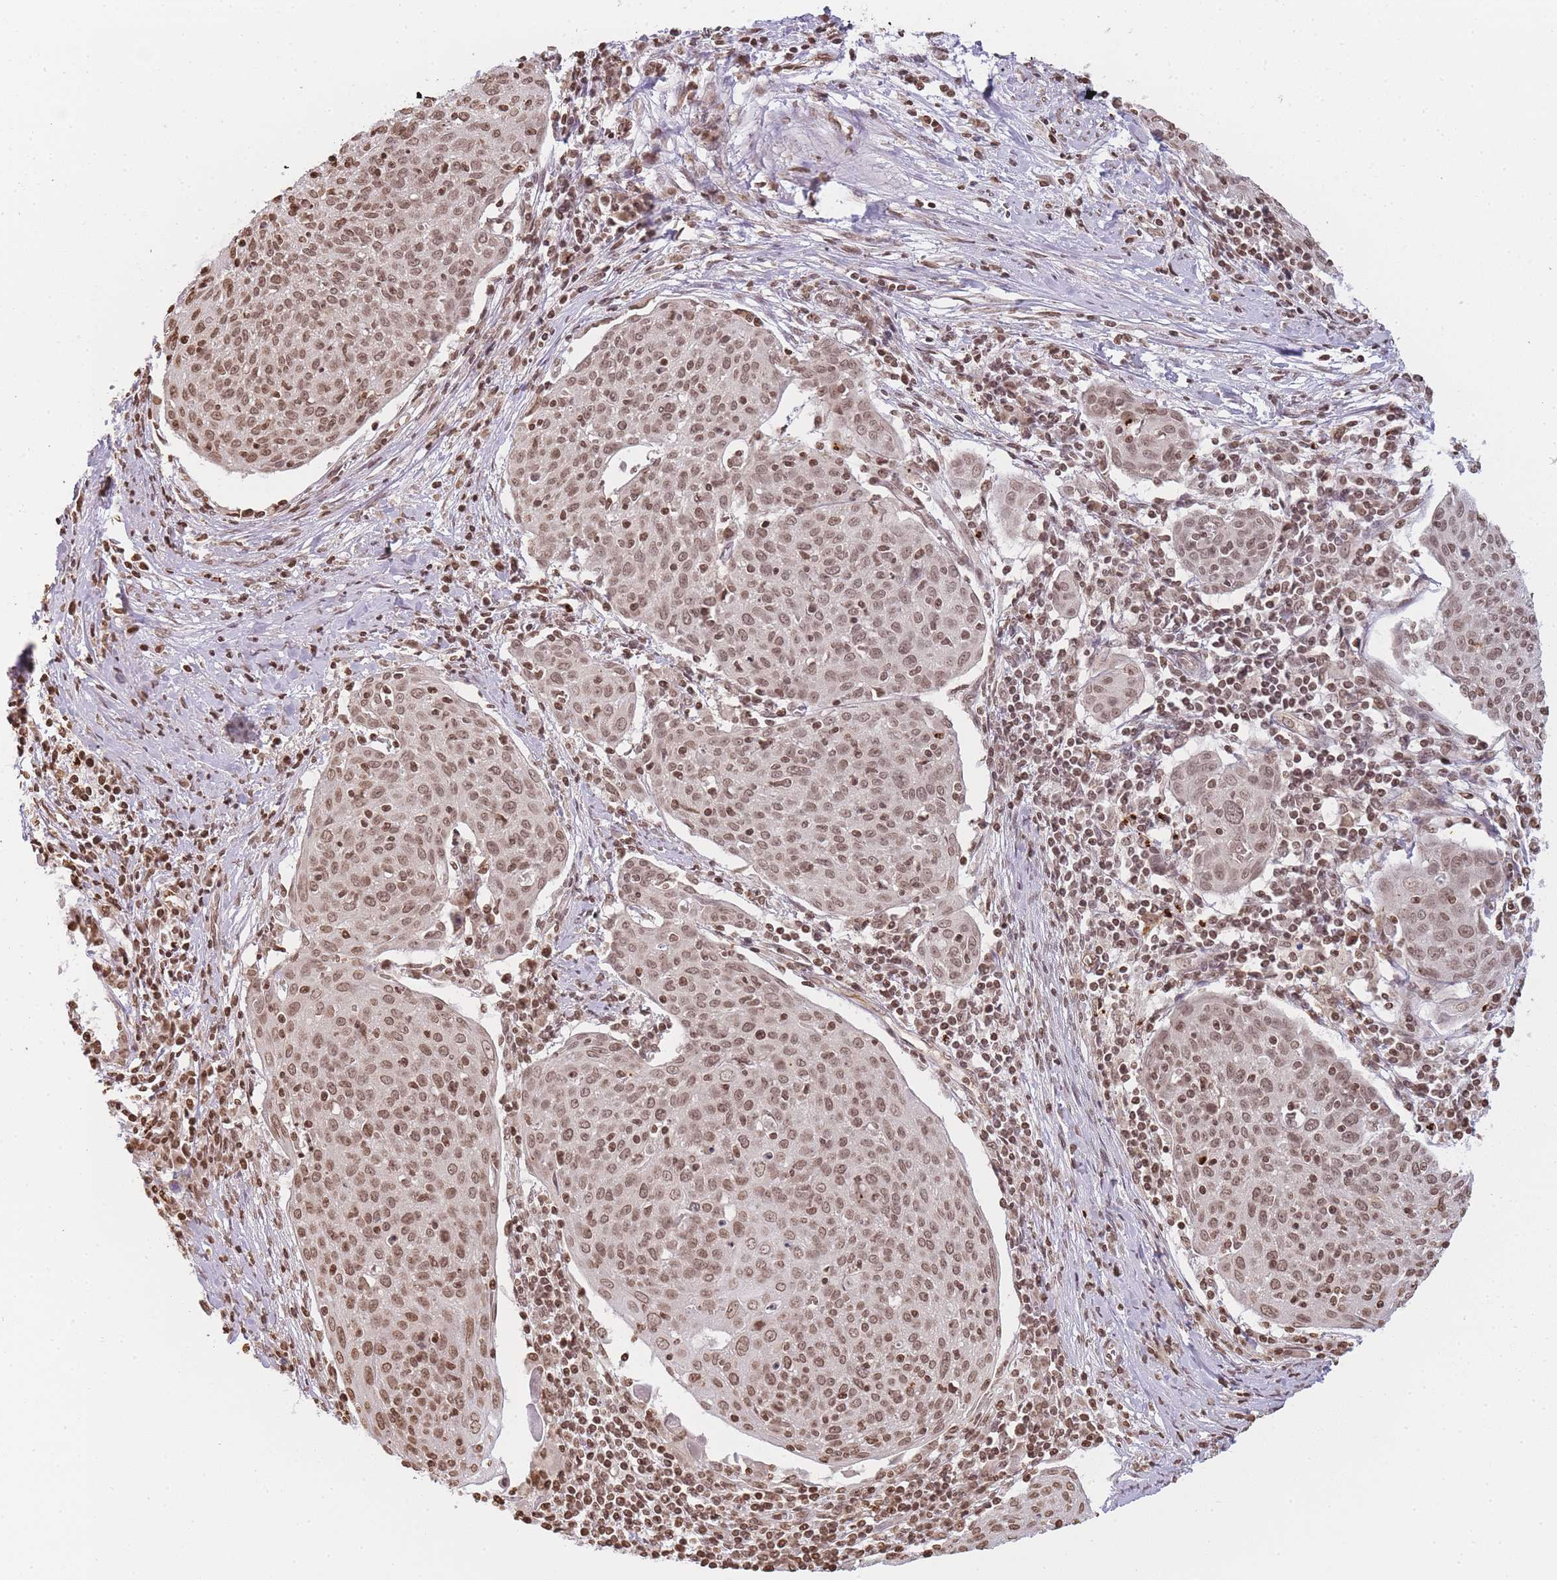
{"staining": {"intensity": "moderate", "quantity": ">75%", "location": "nuclear"}, "tissue": "cervical cancer", "cell_type": "Tumor cells", "image_type": "cancer", "snomed": [{"axis": "morphology", "description": "Squamous cell carcinoma, NOS"}, {"axis": "topography", "description": "Cervix"}], "caption": "Tumor cells demonstrate medium levels of moderate nuclear staining in about >75% of cells in cervical squamous cell carcinoma.", "gene": "WWTR1", "patient": {"sex": "female", "age": 67}}